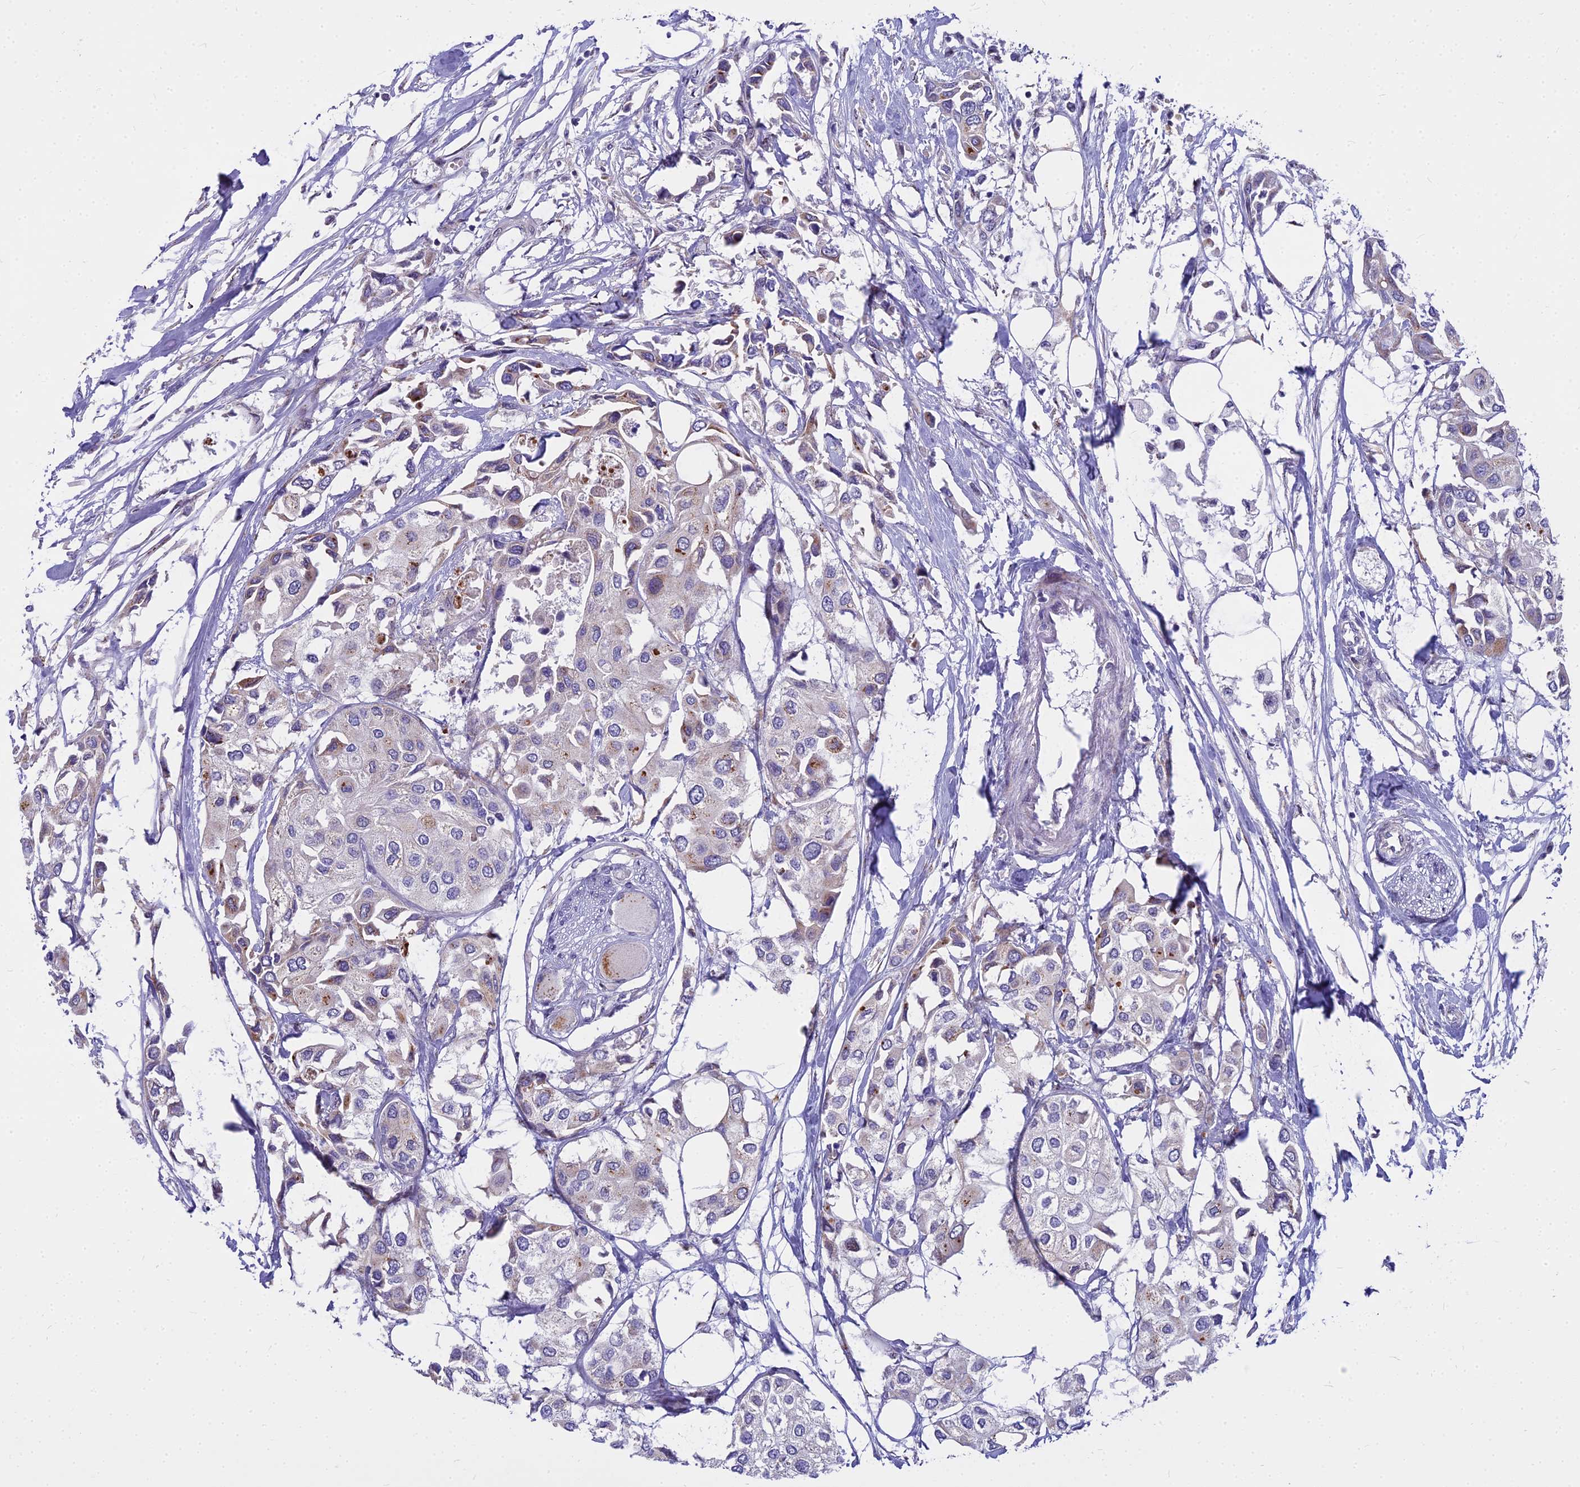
{"staining": {"intensity": "moderate", "quantity": "<25%", "location": "cytoplasmic/membranous"}, "tissue": "urothelial cancer", "cell_type": "Tumor cells", "image_type": "cancer", "snomed": [{"axis": "morphology", "description": "Urothelial carcinoma, High grade"}, {"axis": "topography", "description": "Urinary bladder"}], "caption": "Tumor cells demonstrate moderate cytoplasmic/membranous positivity in approximately <25% of cells in urothelial cancer. (IHC, brightfield microscopy, high magnification).", "gene": "WDPCP", "patient": {"sex": "male", "age": 64}}